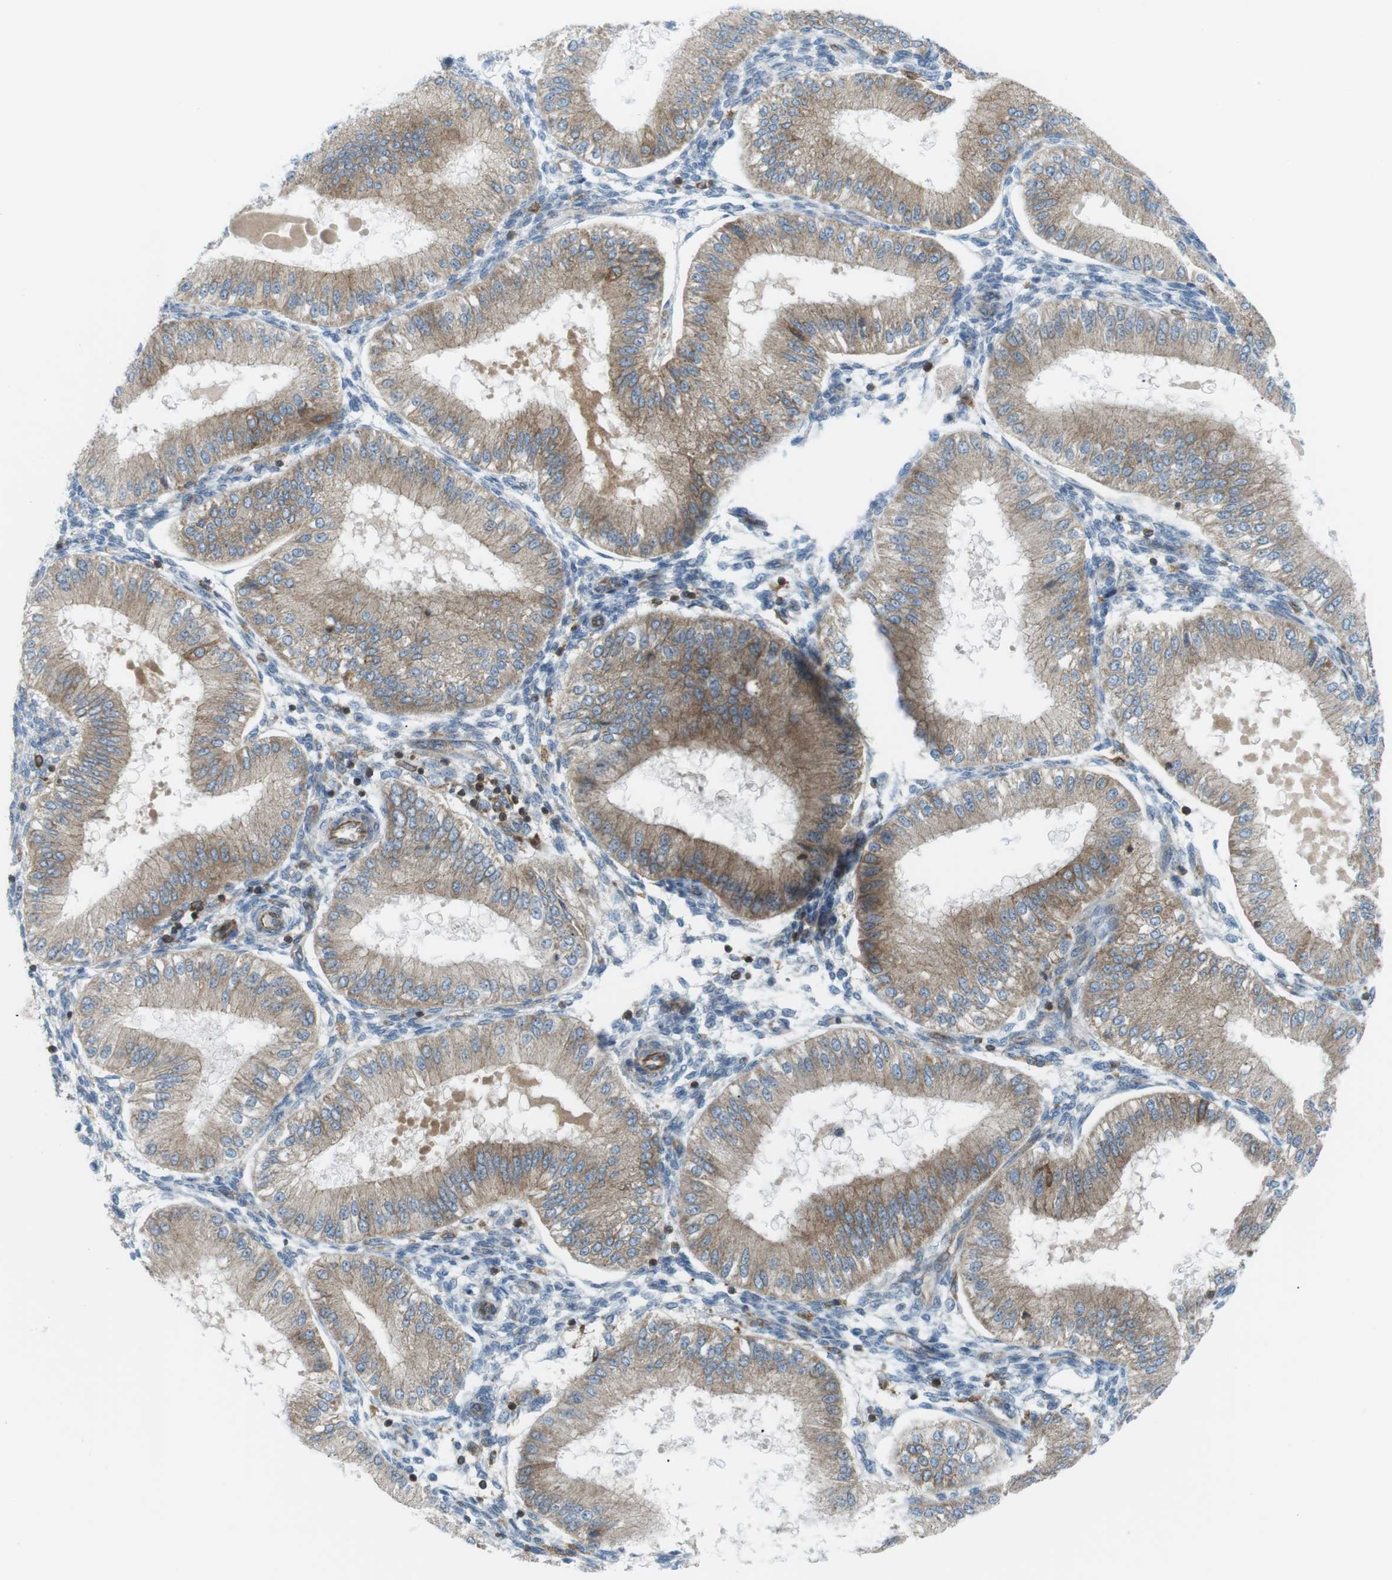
{"staining": {"intensity": "negative", "quantity": "none", "location": "none"}, "tissue": "endometrium", "cell_type": "Cells in endometrial stroma", "image_type": "normal", "snomed": [{"axis": "morphology", "description": "Normal tissue, NOS"}, {"axis": "topography", "description": "Endometrium"}], "caption": "Immunohistochemistry of unremarkable endometrium shows no expression in cells in endometrial stroma.", "gene": "FLII", "patient": {"sex": "female", "age": 39}}